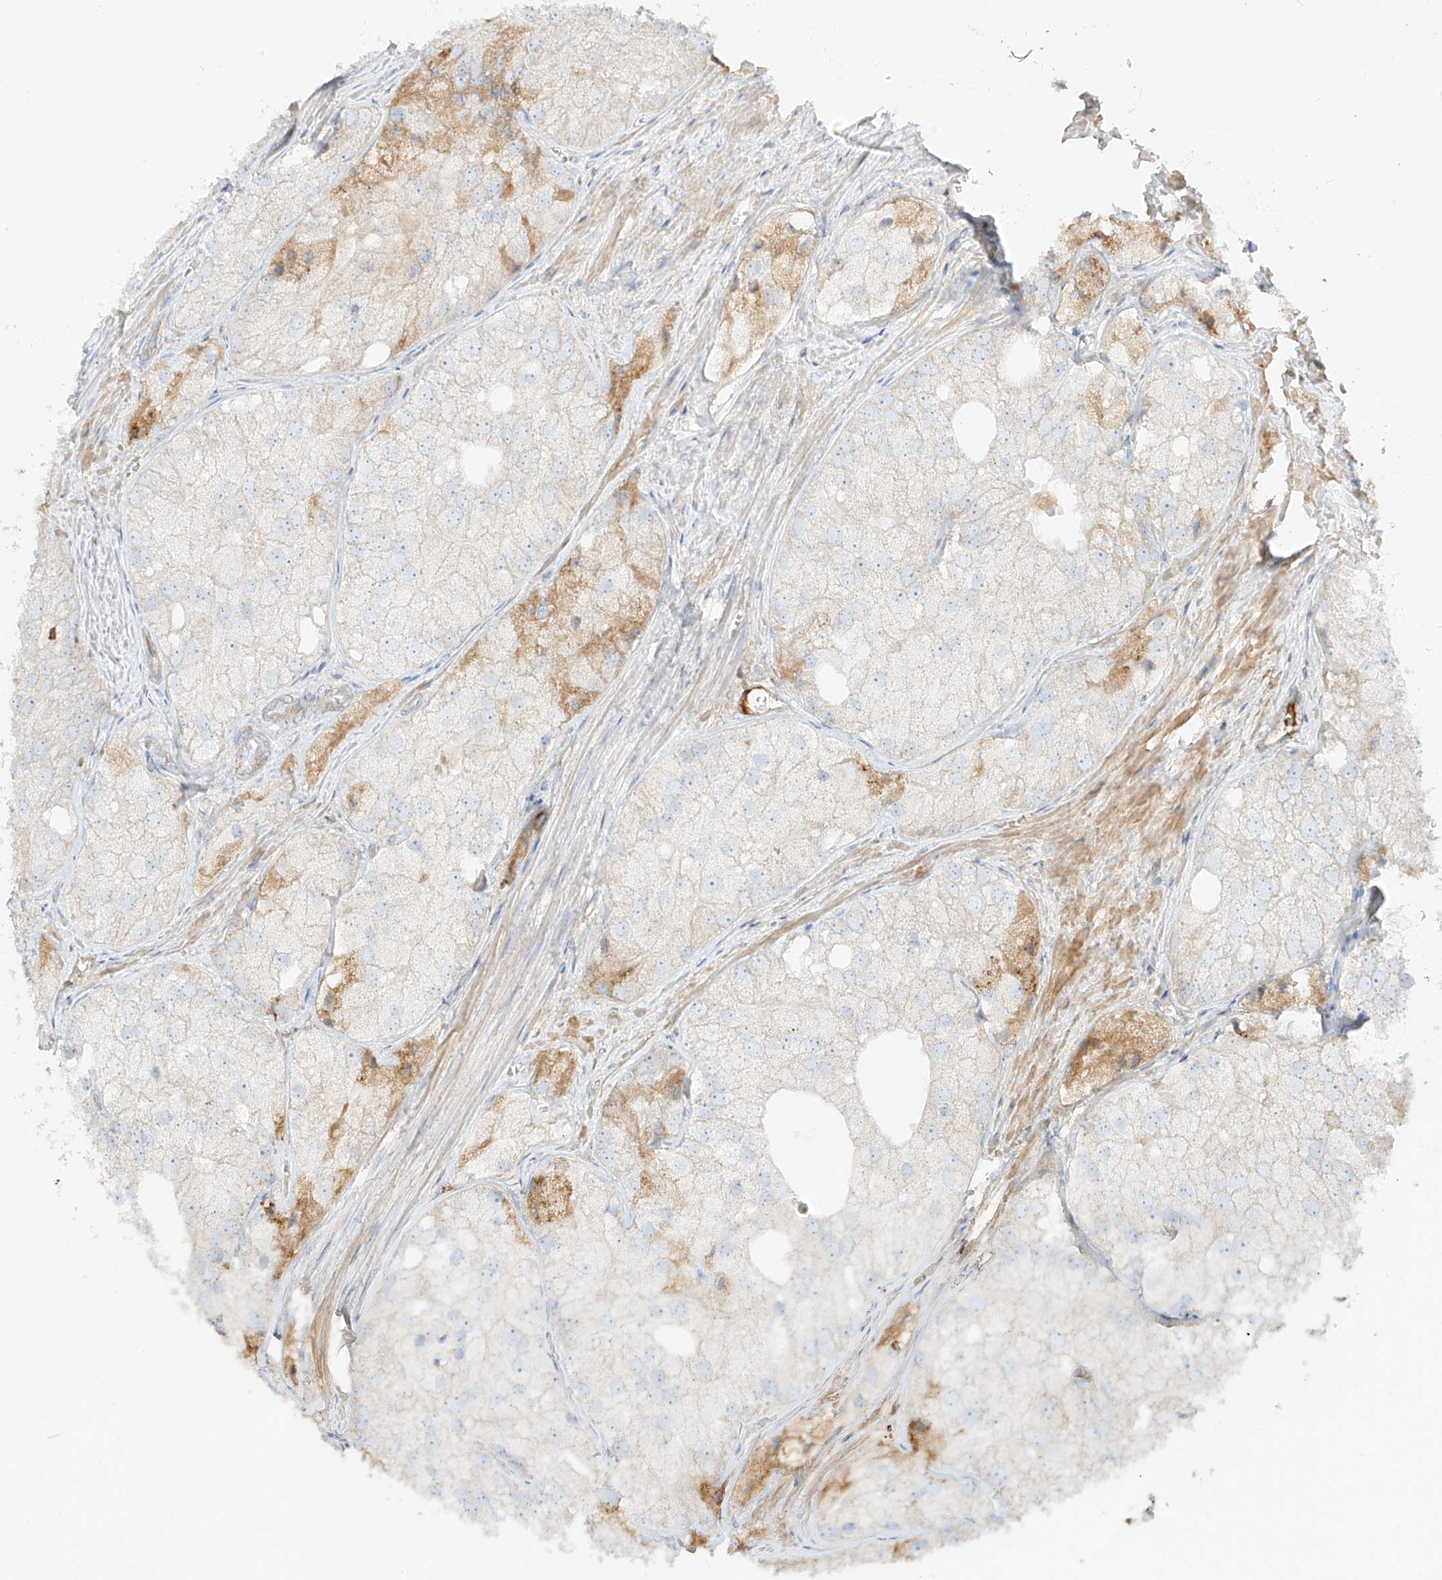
{"staining": {"intensity": "weak", "quantity": "25%-75%", "location": "cytoplasmic/membranous"}, "tissue": "prostate cancer", "cell_type": "Tumor cells", "image_type": "cancer", "snomed": [{"axis": "morphology", "description": "Adenocarcinoma, Low grade"}, {"axis": "topography", "description": "Prostate"}], "caption": "IHC image of neoplastic tissue: human low-grade adenocarcinoma (prostate) stained using IHC shows low levels of weak protein expression localized specifically in the cytoplasmic/membranous of tumor cells, appearing as a cytoplasmic/membranous brown color.", "gene": "OCSTAMP", "patient": {"sex": "male", "age": 69}}